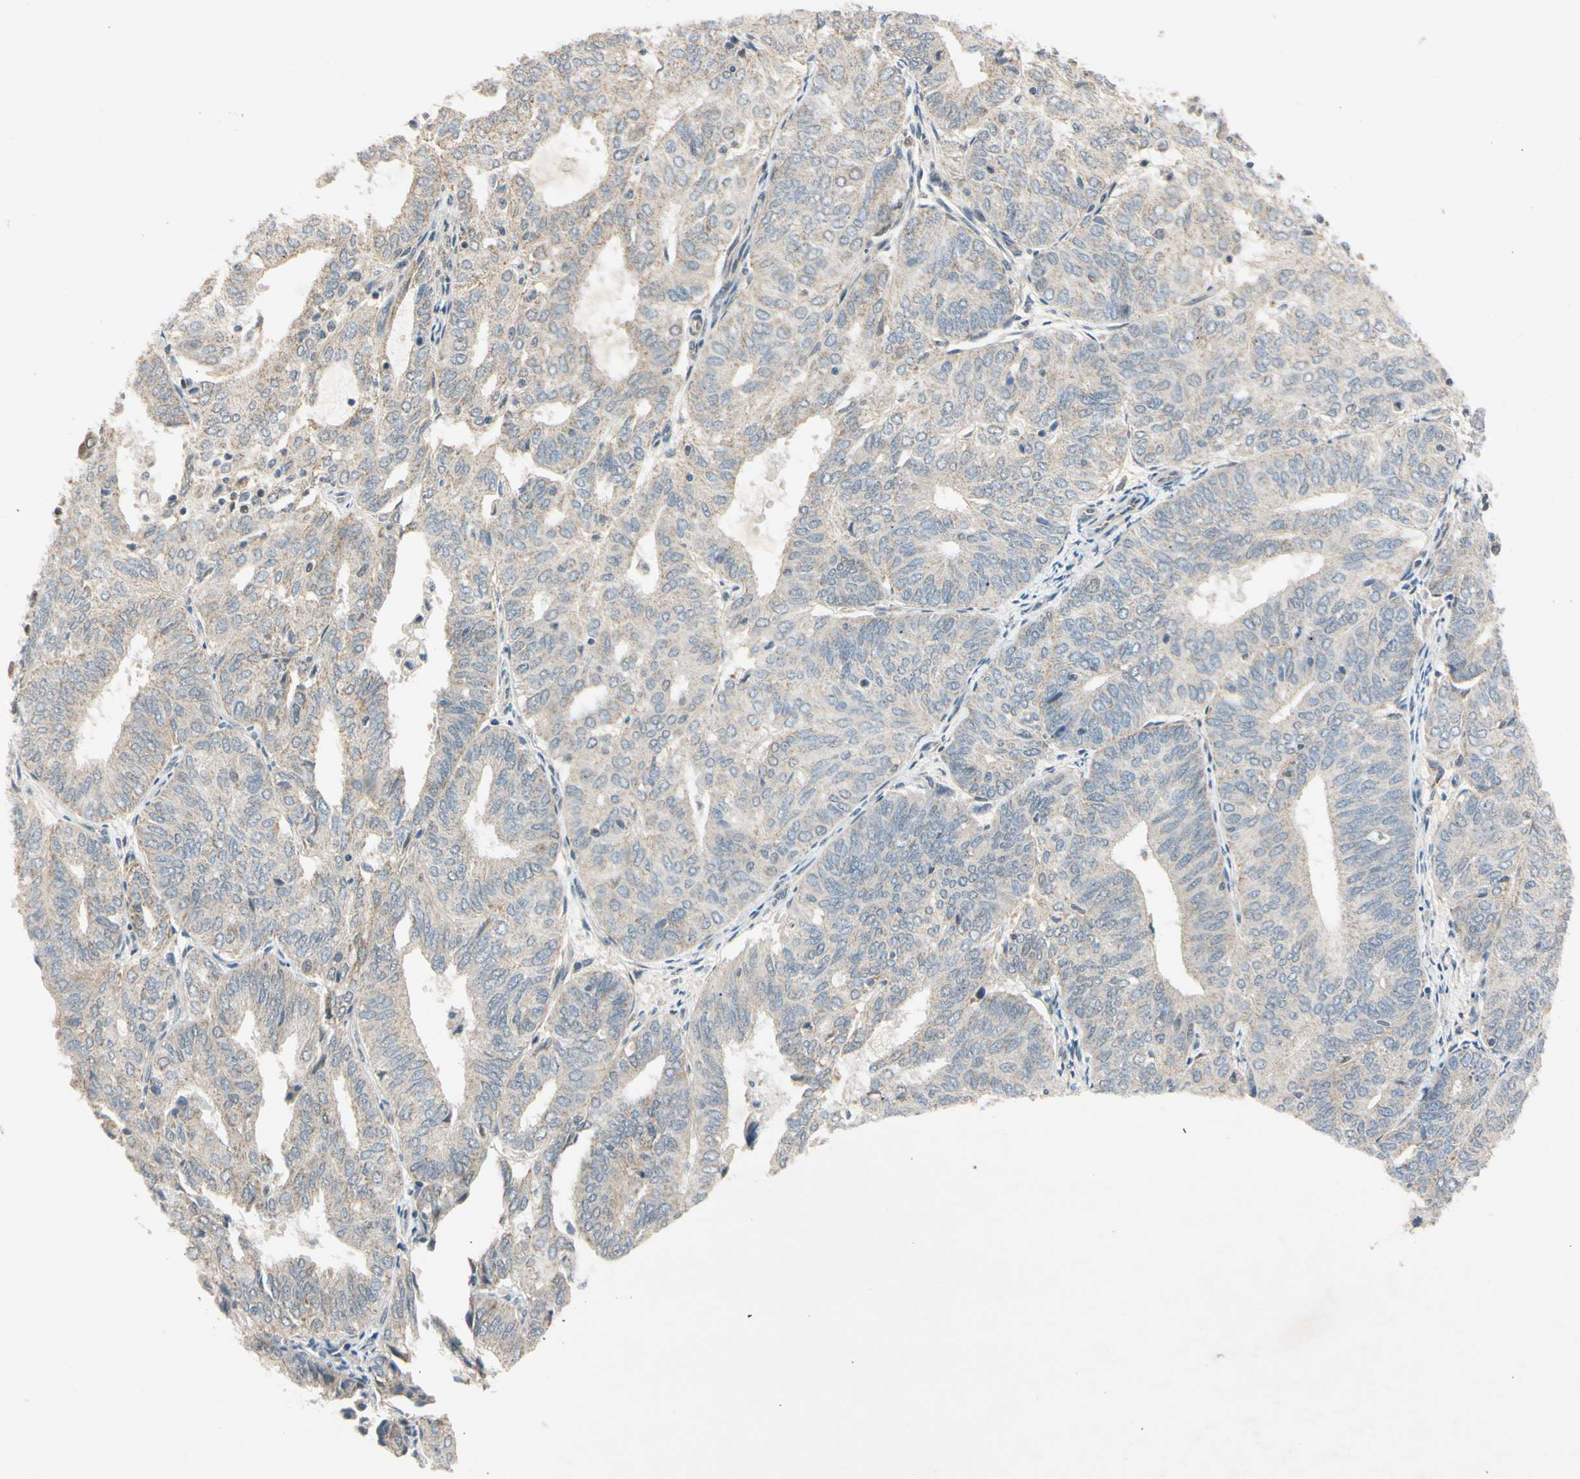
{"staining": {"intensity": "negative", "quantity": "none", "location": "none"}, "tissue": "endometrial cancer", "cell_type": "Tumor cells", "image_type": "cancer", "snomed": [{"axis": "morphology", "description": "Adenocarcinoma, NOS"}, {"axis": "topography", "description": "Uterus"}], "caption": "Immunohistochemistry histopathology image of adenocarcinoma (endometrial) stained for a protein (brown), which reveals no expression in tumor cells. Brightfield microscopy of immunohistochemistry (IHC) stained with DAB (brown) and hematoxylin (blue), captured at high magnification.", "gene": "RIOX2", "patient": {"sex": "female", "age": 60}}